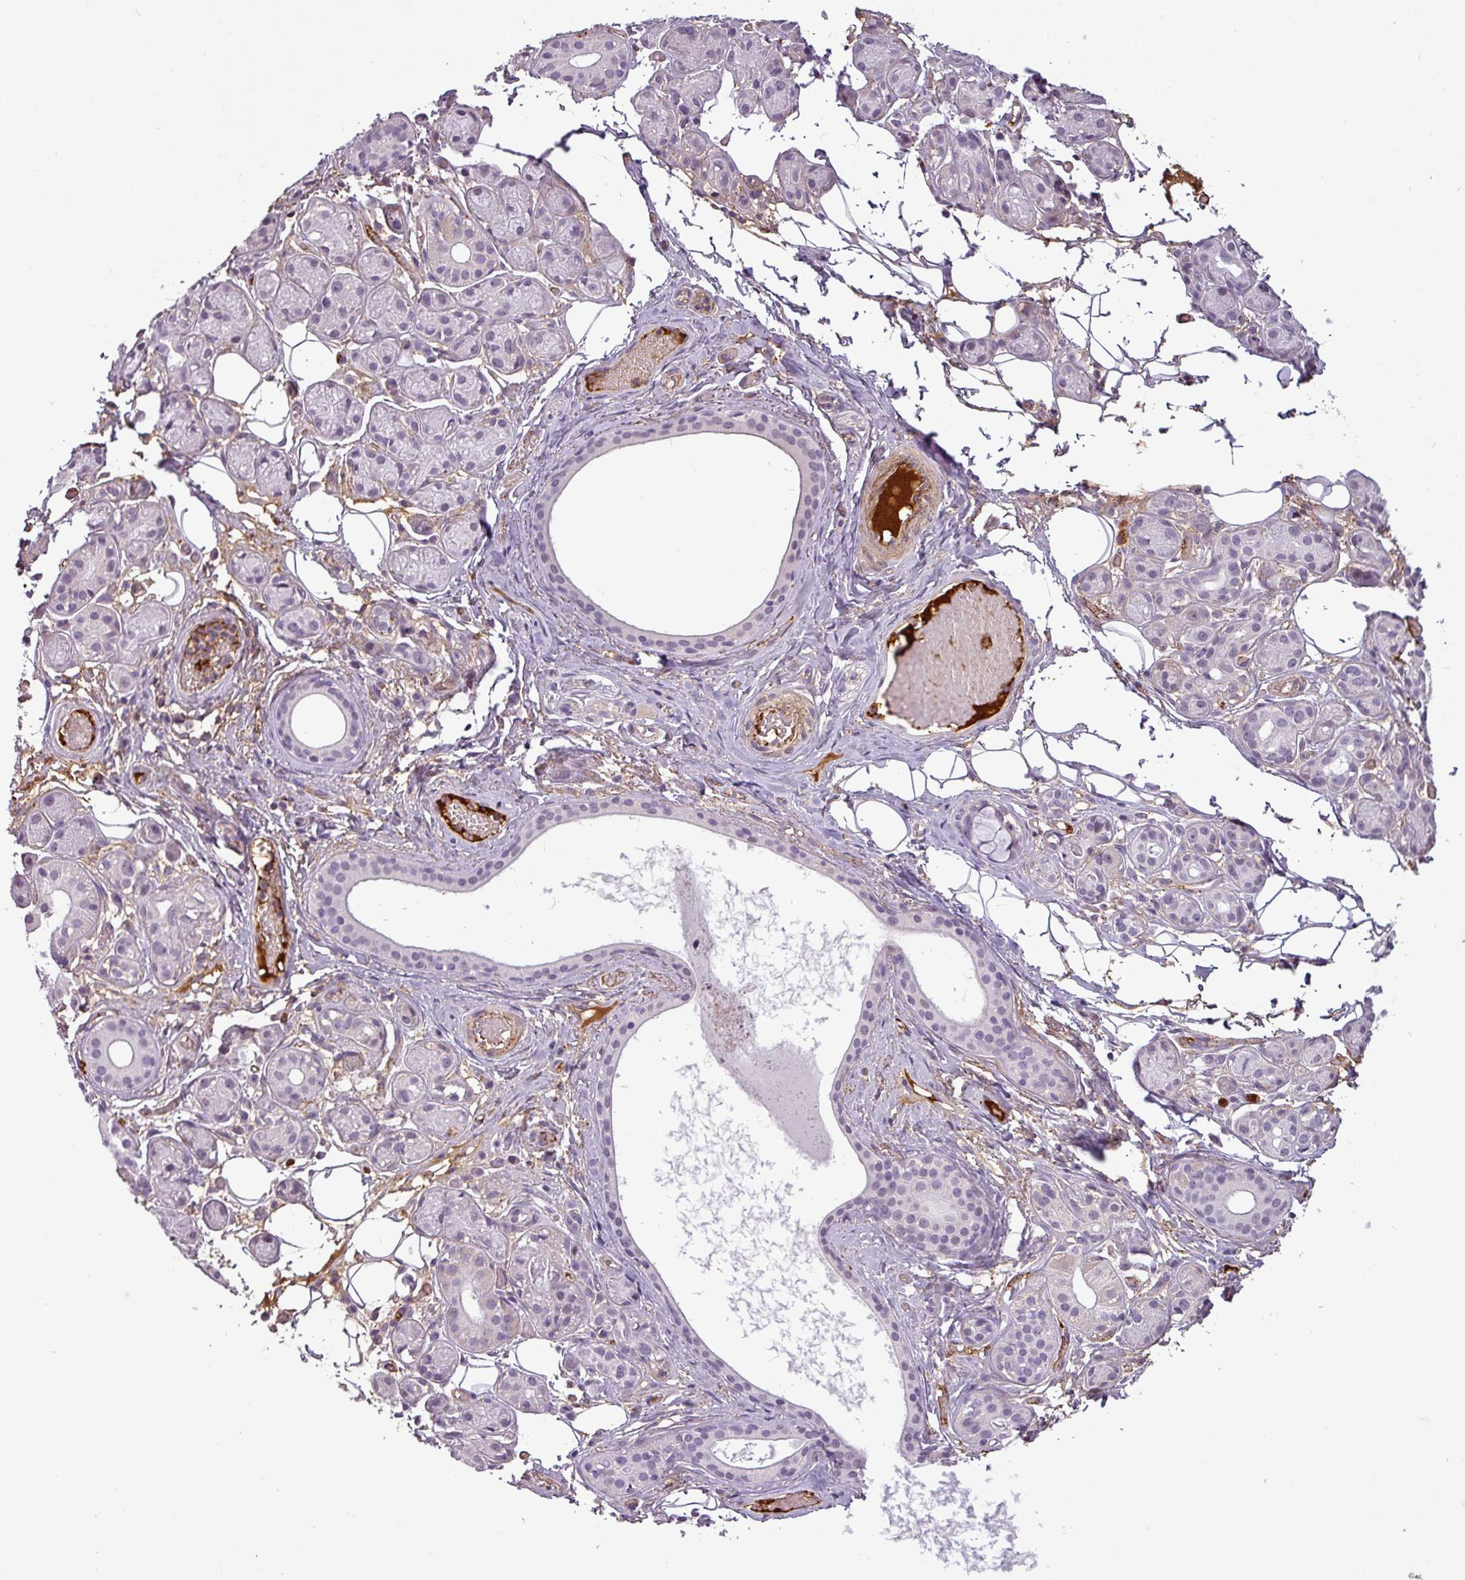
{"staining": {"intensity": "negative", "quantity": "none", "location": "none"}, "tissue": "salivary gland", "cell_type": "Glandular cells", "image_type": "normal", "snomed": [{"axis": "morphology", "description": "Normal tissue, NOS"}, {"axis": "topography", "description": "Salivary gland"}], "caption": "IHC photomicrograph of benign salivary gland stained for a protein (brown), which displays no staining in glandular cells. (DAB (3,3'-diaminobenzidine) immunohistochemistry (IHC), high magnification).", "gene": "APOC1", "patient": {"sex": "male", "age": 82}}